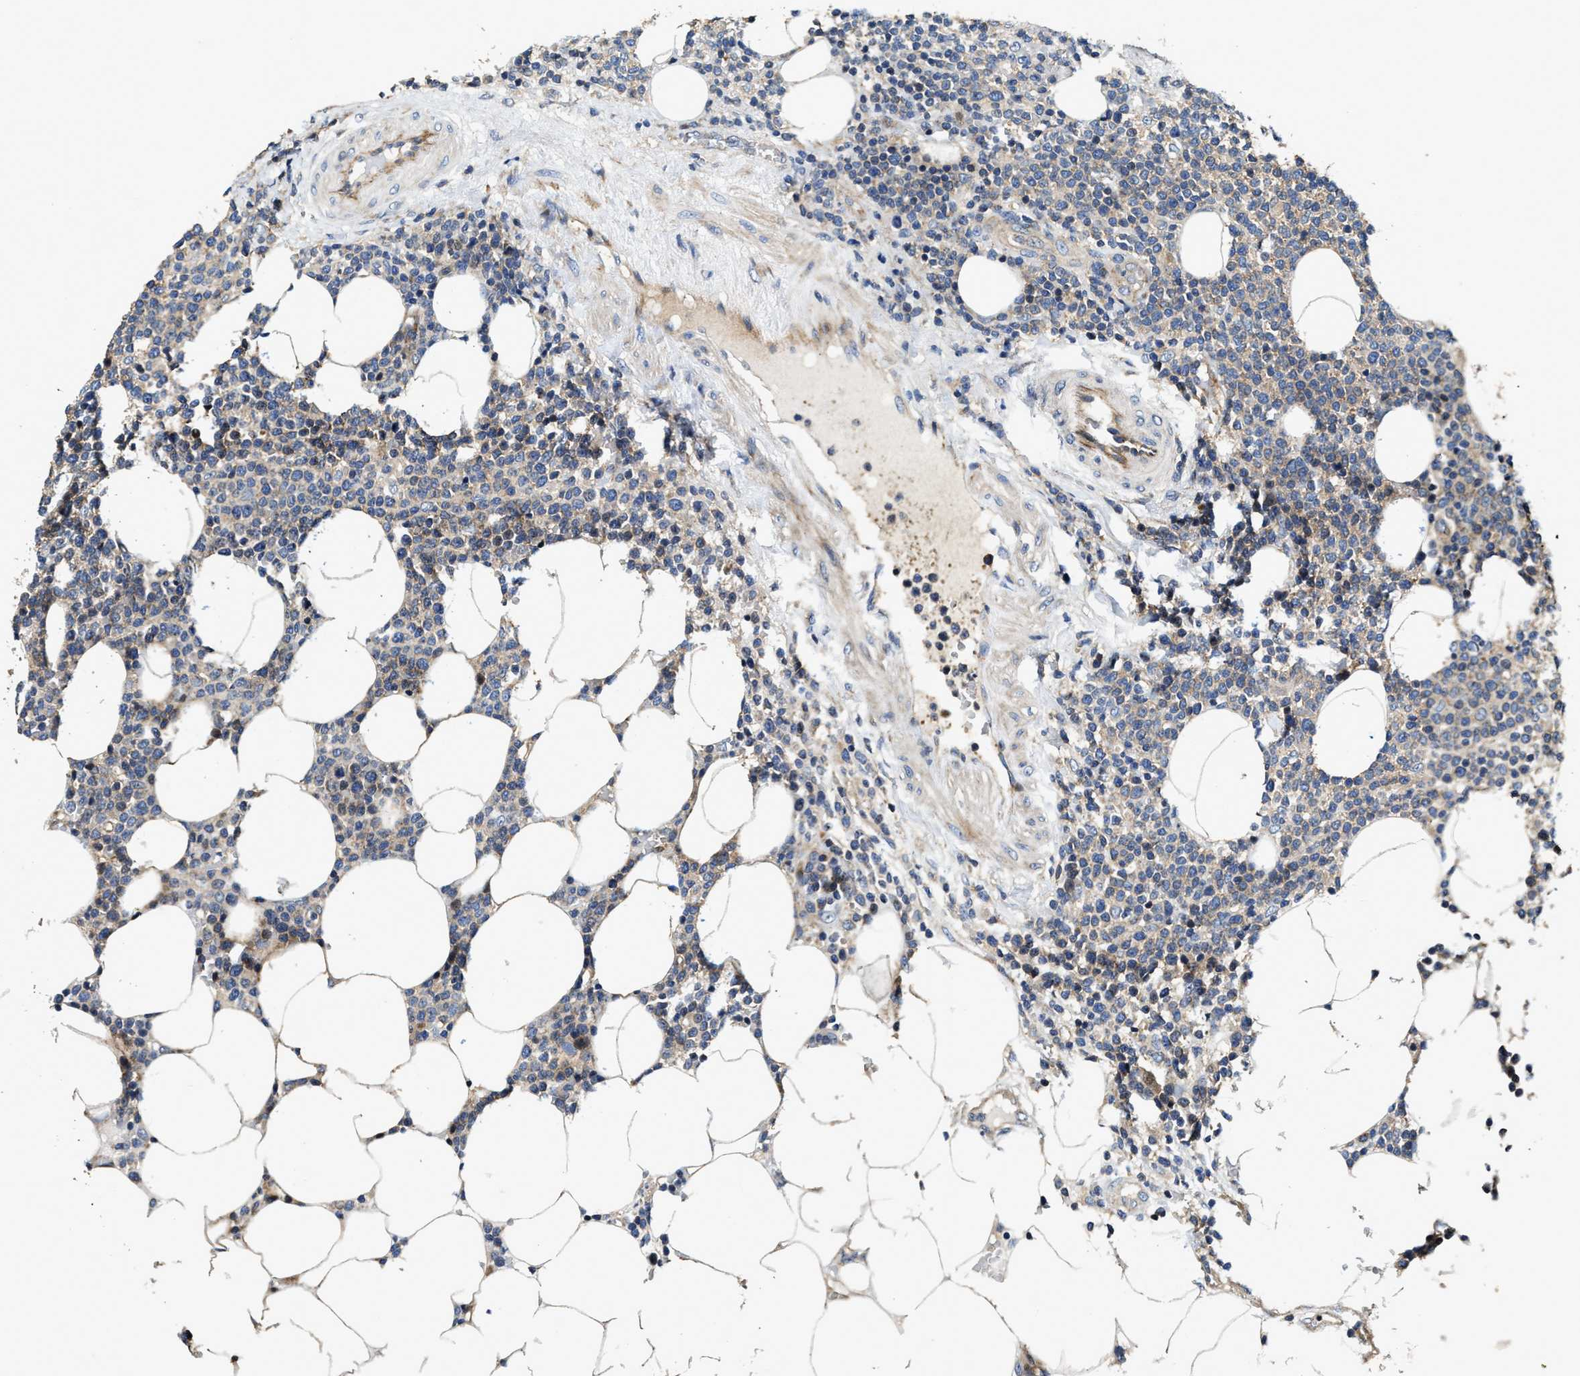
{"staining": {"intensity": "weak", "quantity": "<25%", "location": "cytoplasmic/membranous"}, "tissue": "lymphoma", "cell_type": "Tumor cells", "image_type": "cancer", "snomed": [{"axis": "morphology", "description": "Malignant lymphoma, non-Hodgkin's type, High grade"}, {"axis": "topography", "description": "Lymph node"}], "caption": "This is an immunohistochemistry (IHC) image of lymphoma. There is no positivity in tumor cells.", "gene": "PTAR1", "patient": {"sex": "male", "age": 61}}